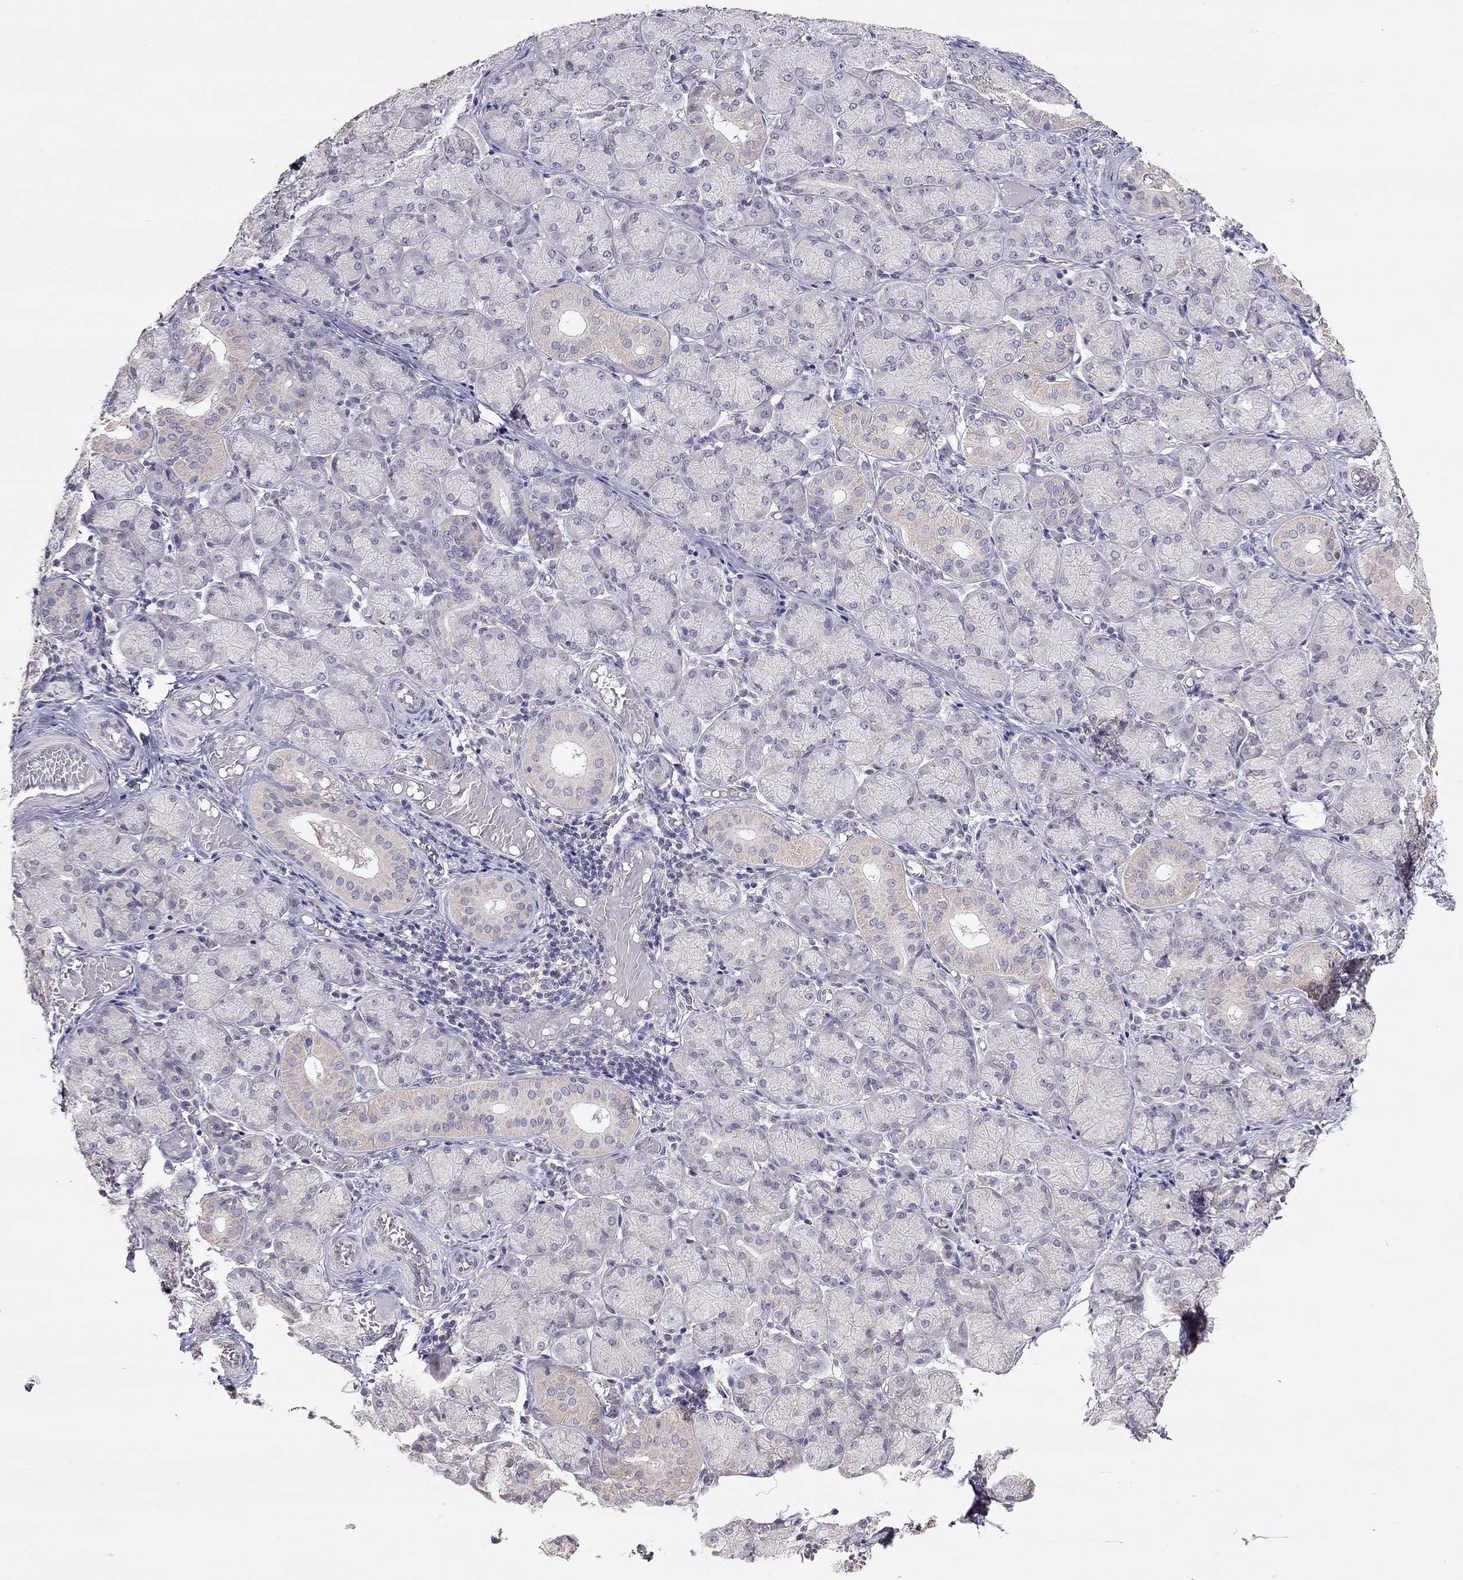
{"staining": {"intensity": "weak", "quantity": "<25%", "location": "cytoplasmic/membranous"}, "tissue": "salivary gland", "cell_type": "Glandular cells", "image_type": "normal", "snomed": [{"axis": "morphology", "description": "Normal tissue, NOS"}, {"axis": "topography", "description": "Salivary gland"}, {"axis": "topography", "description": "Peripheral nerve tissue"}], "caption": "This is an immunohistochemistry (IHC) image of benign salivary gland. There is no staining in glandular cells.", "gene": "LRIT3", "patient": {"sex": "female", "age": 24}}